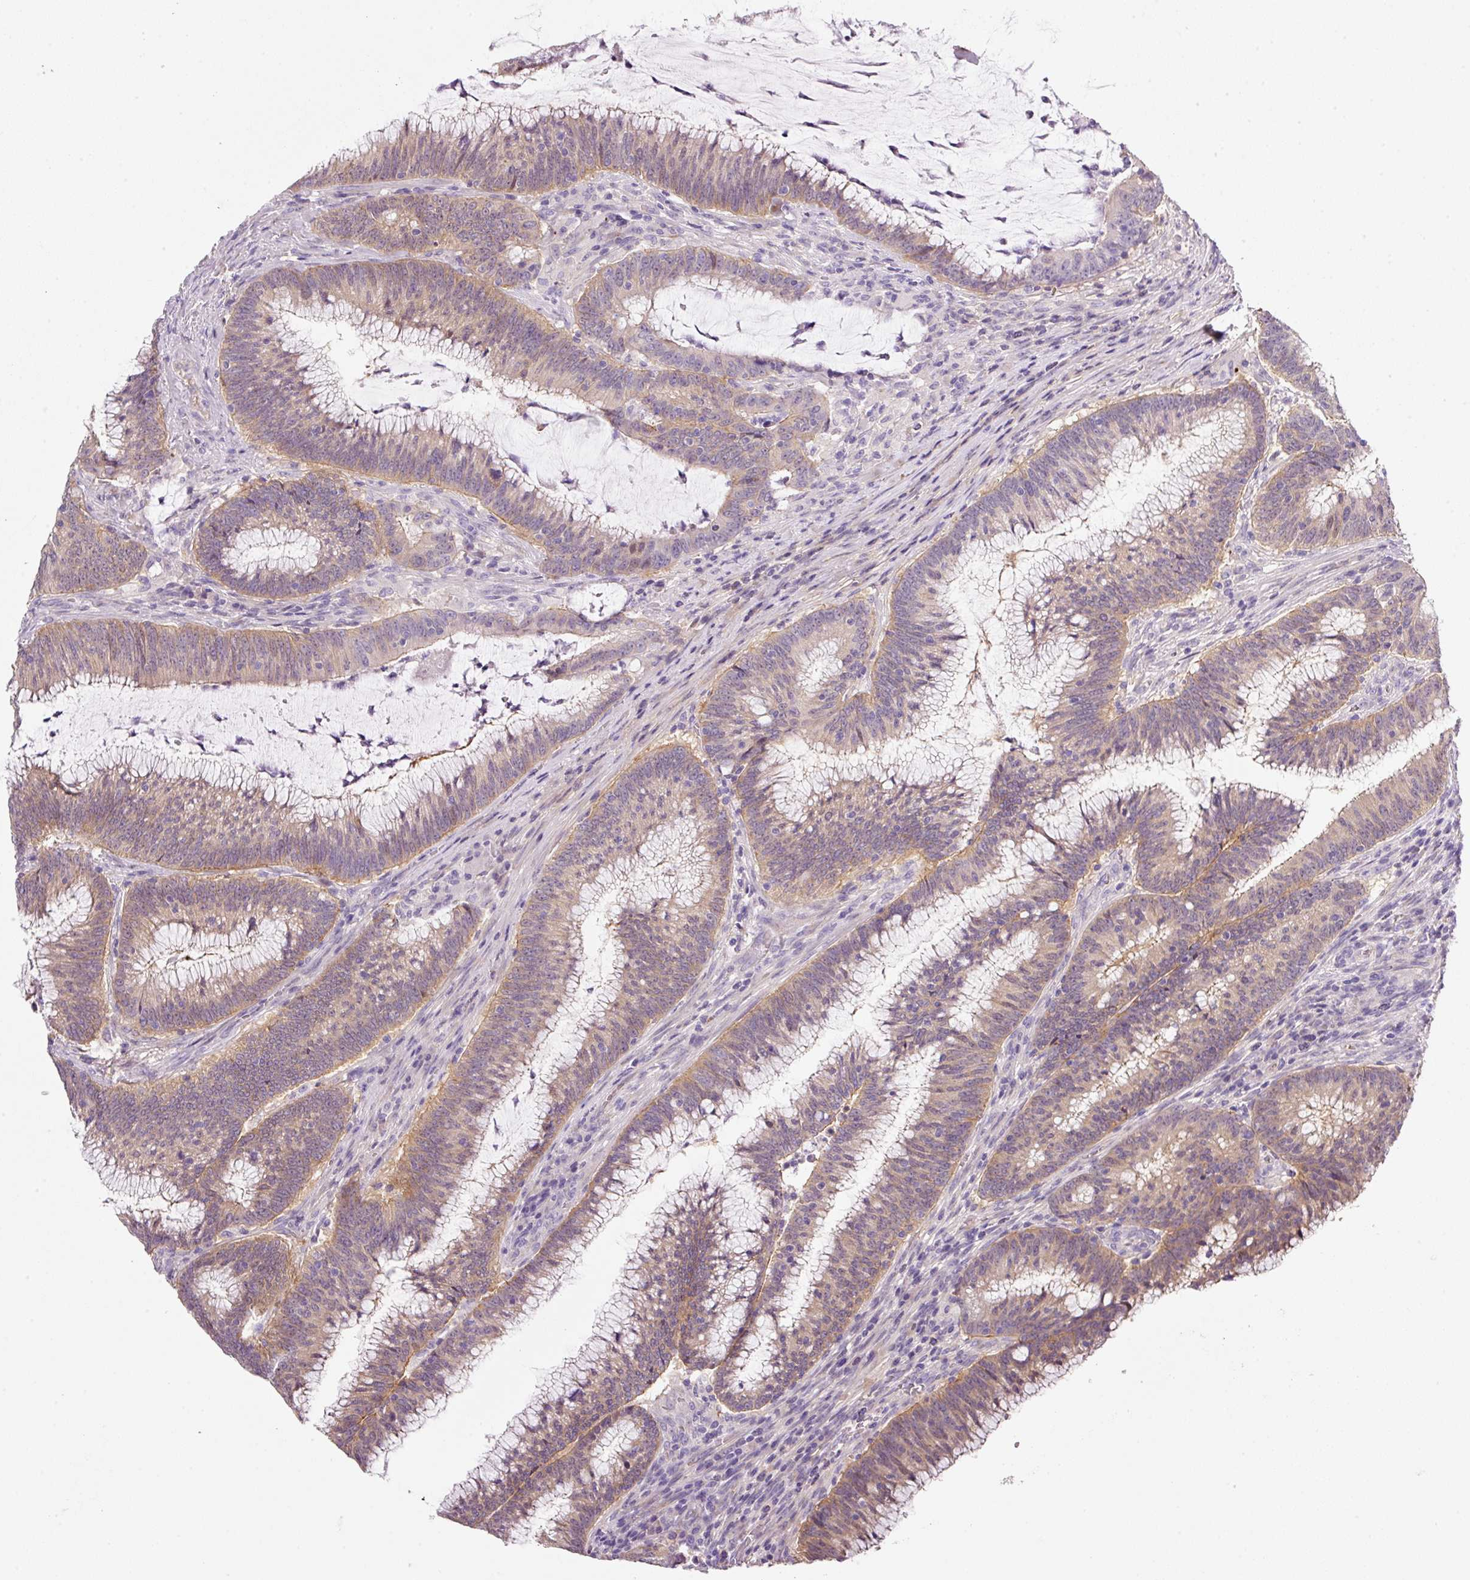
{"staining": {"intensity": "weak", "quantity": "25%-75%", "location": "cytoplasmic/membranous"}, "tissue": "colorectal cancer", "cell_type": "Tumor cells", "image_type": "cancer", "snomed": [{"axis": "morphology", "description": "Adenocarcinoma, NOS"}, {"axis": "topography", "description": "Rectum"}], "caption": "The micrograph demonstrates a brown stain indicating the presence of a protein in the cytoplasmic/membranous of tumor cells in colorectal cancer (adenocarcinoma).", "gene": "SOS2", "patient": {"sex": "female", "age": 77}}